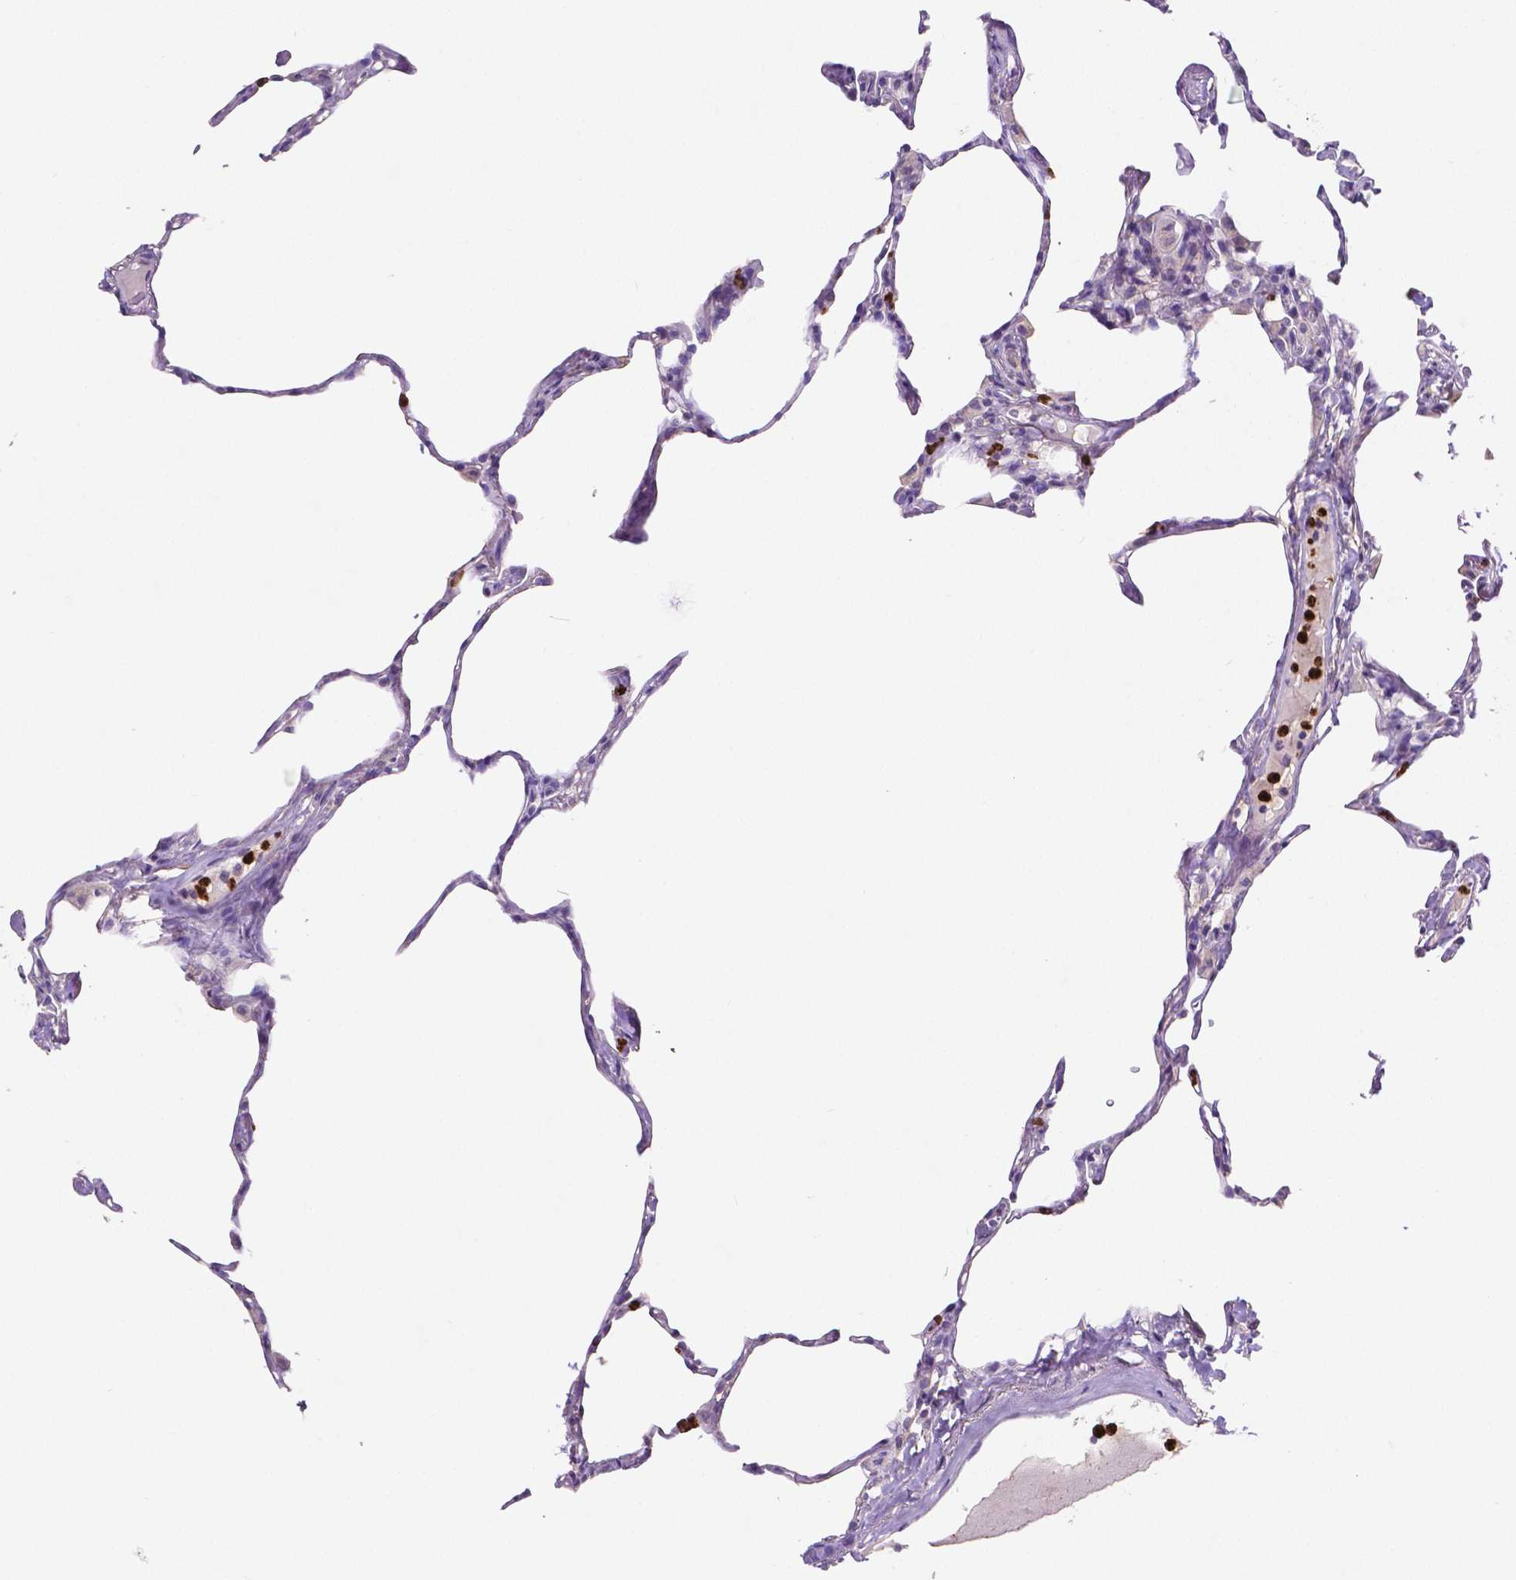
{"staining": {"intensity": "negative", "quantity": "none", "location": "none"}, "tissue": "lung", "cell_type": "Alveolar cells", "image_type": "normal", "snomed": [{"axis": "morphology", "description": "Normal tissue, NOS"}, {"axis": "topography", "description": "Lung"}], "caption": "Immunohistochemistry of benign lung displays no positivity in alveolar cells.", "gene": "MMP9", "patient": {"sex": "male", "age": 65}}